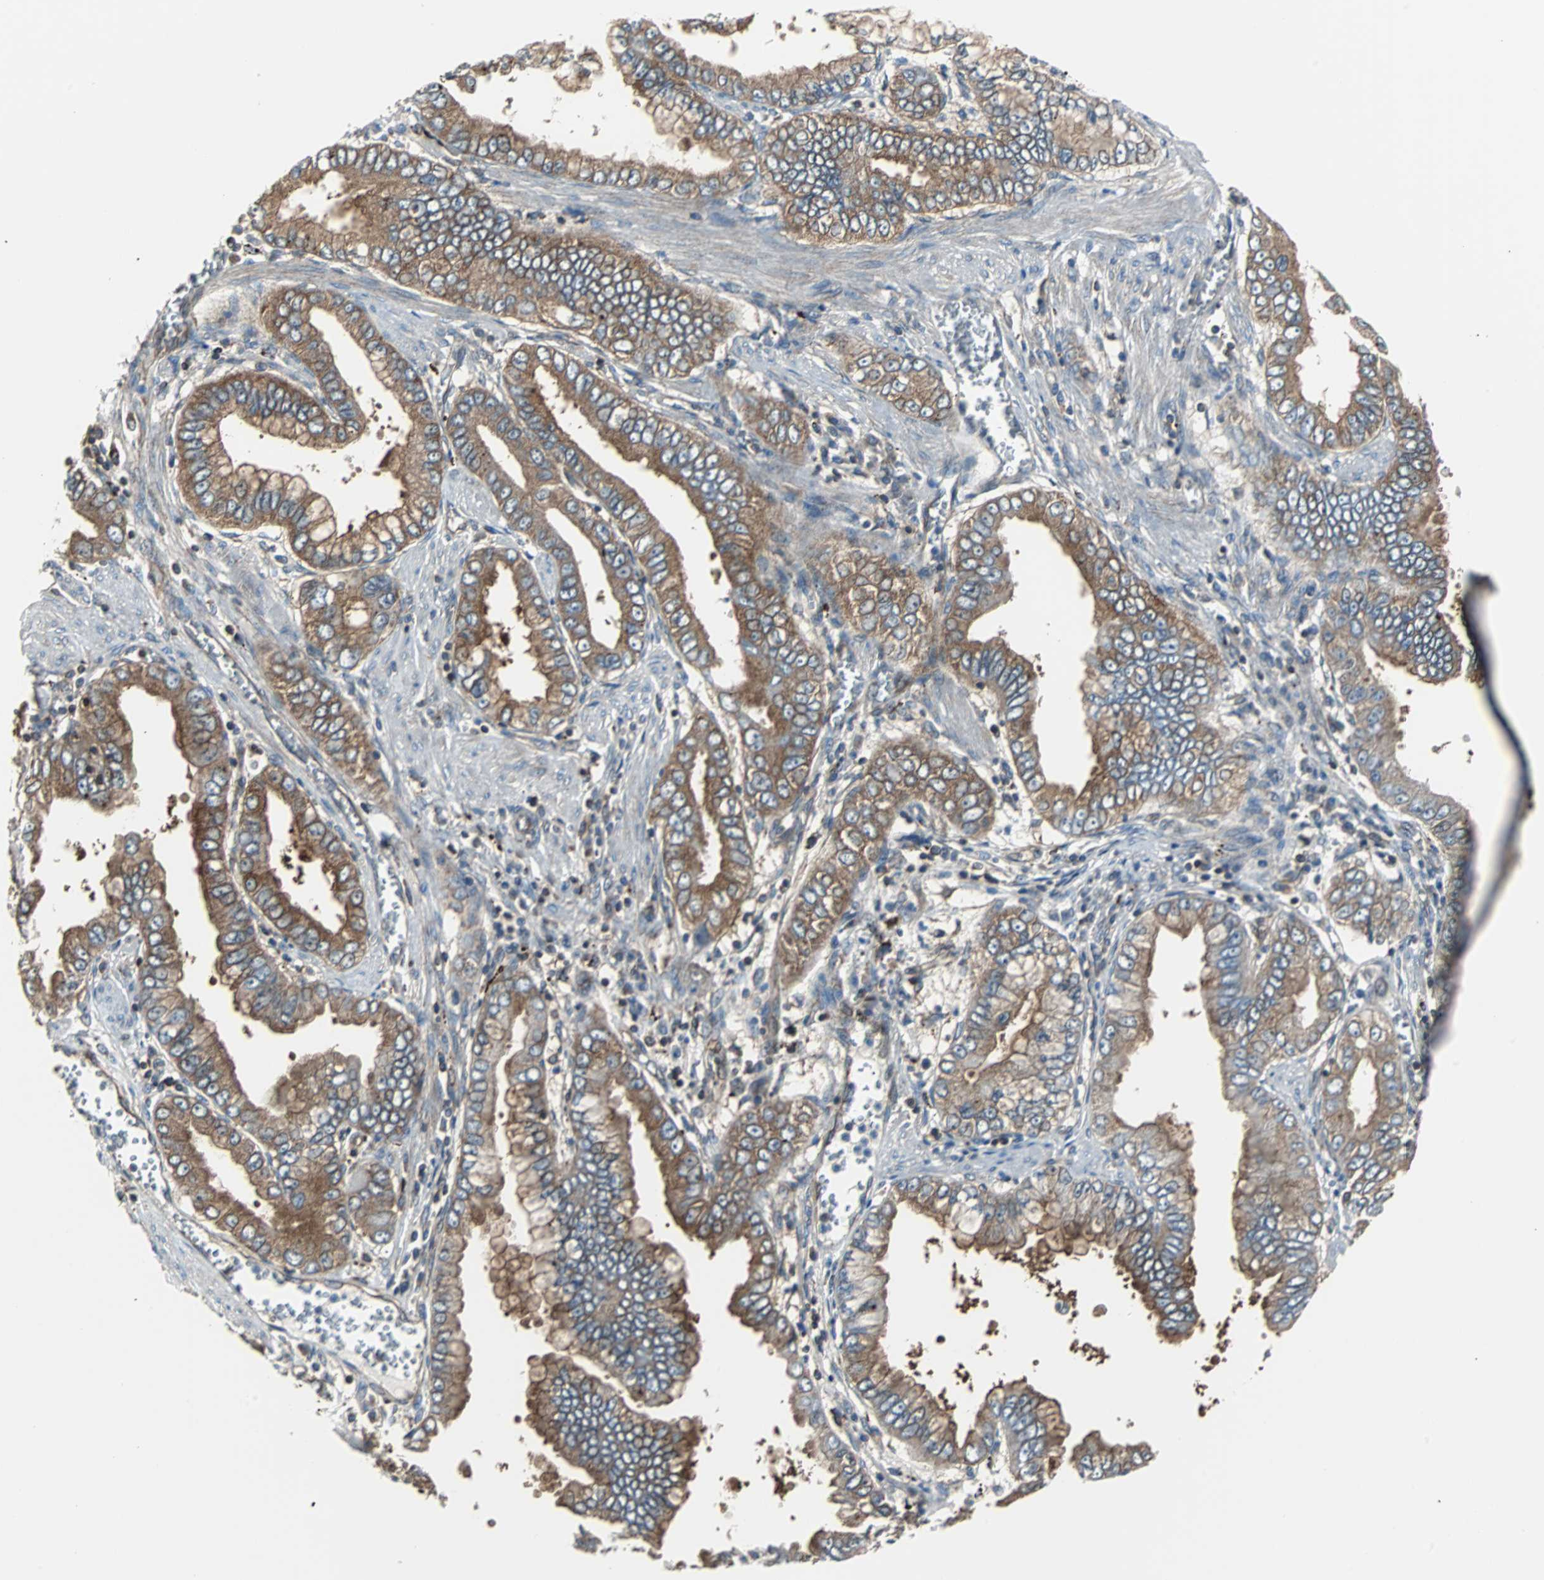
{"staining": {"intensity": "strong", "quantity": ">75%", "location": "cytoplasmic/membranous"}, "tissue": "pancreatic cancer", "cell_type": "Tumor cells", "image_type": "cancer", "snomed": [{"axis": "morphology", "description": "Normal tissue, NOS"}, {"axis": "topography", "description": "Lymph node"}], "caption": "Protein analysis of pancreatic cancer tissue shows strong cytoplasmic/membranous staining in about >75% of tumor cells. The protein is stained brown, and the nuclei are stained in blue (DAB IHC with brightfield microscopy, high magnification).", "gene": "RELA", "patient": {"sex": "male", "age": 50}}